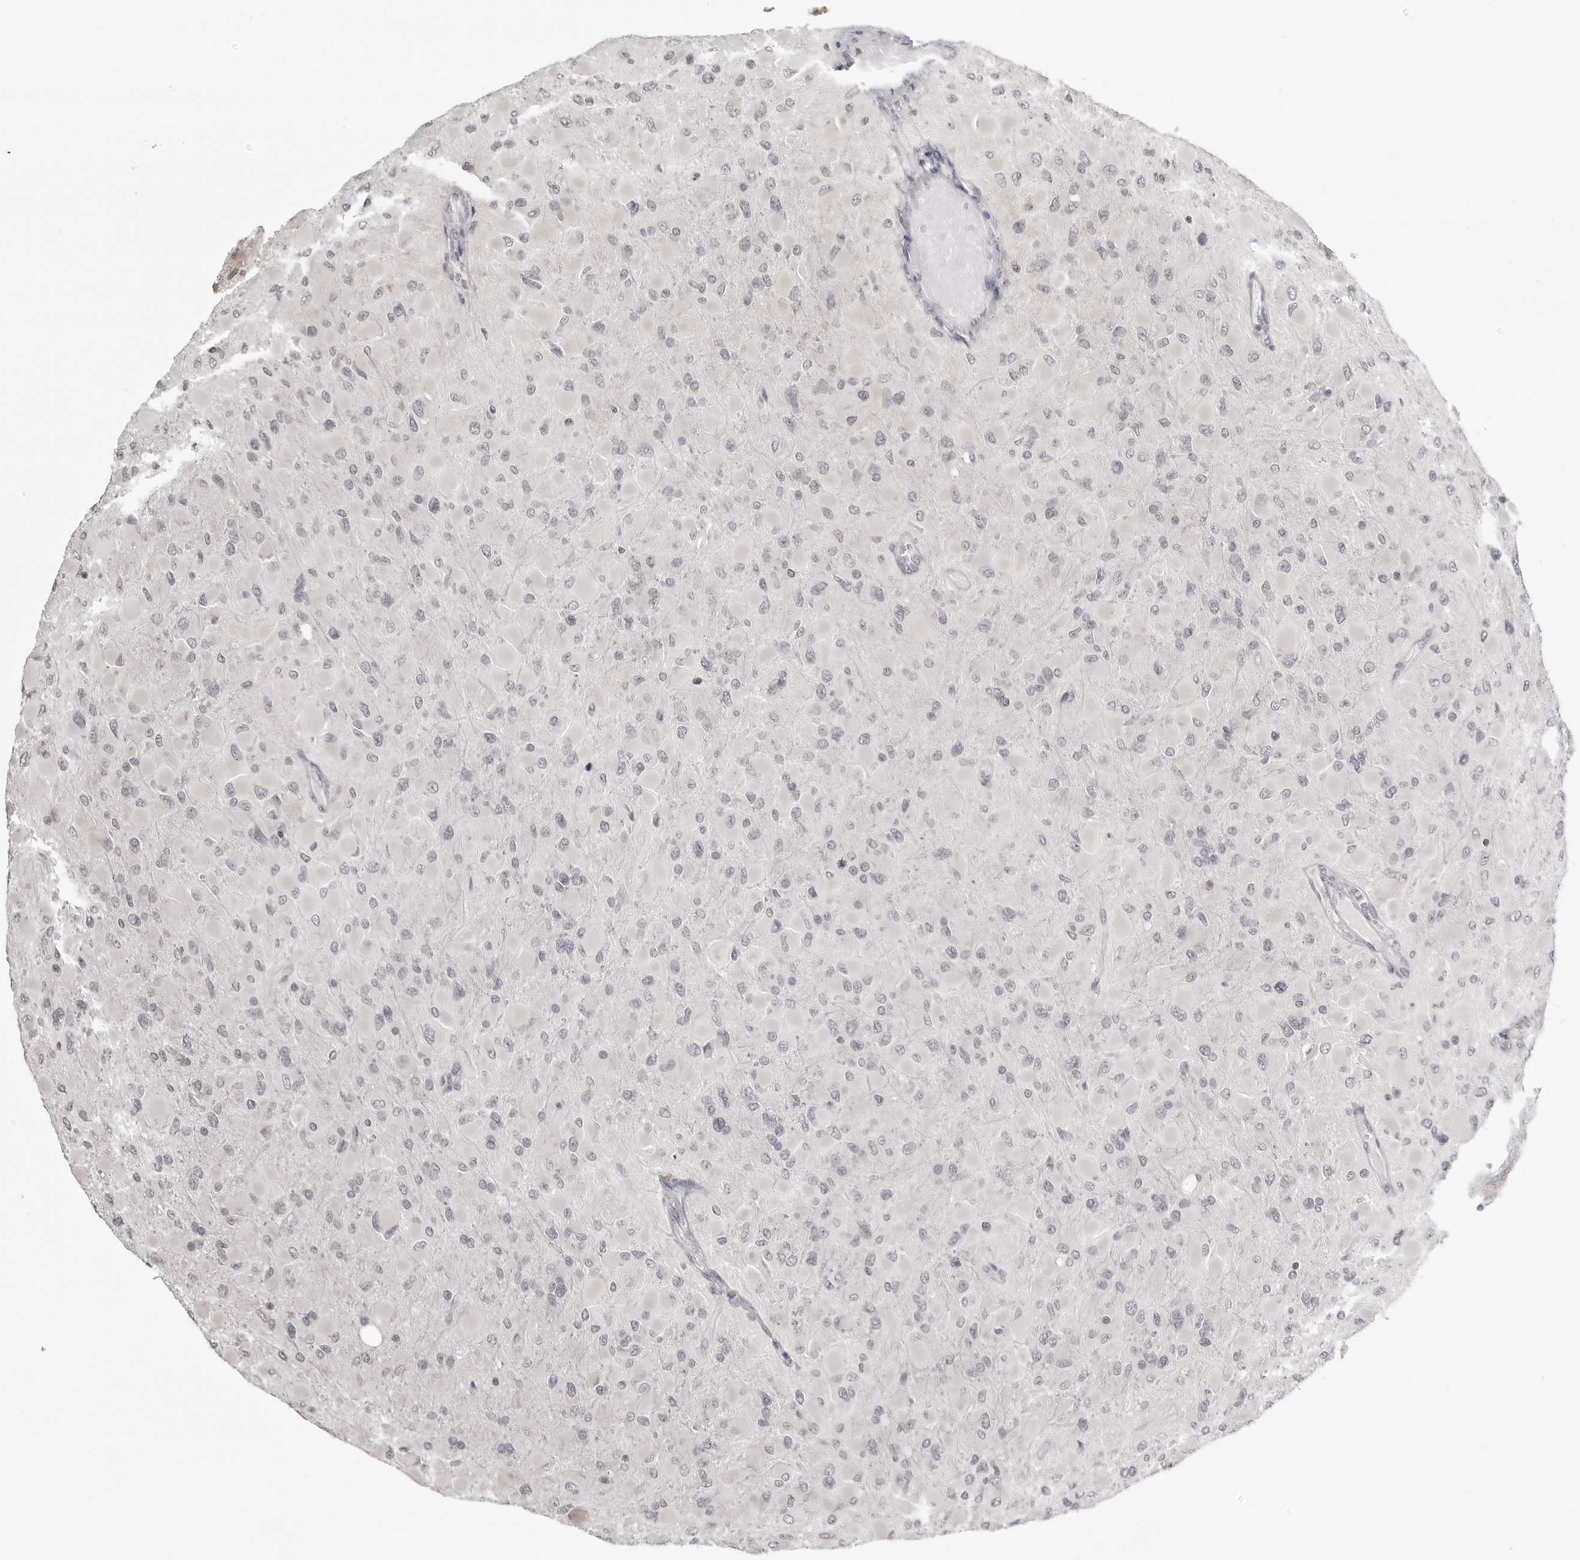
{"staining": {"intensity": "negative", "quantity": "none", "location": "none"}, "tissue": "glioma", "cell_type": "Tumor cells", "image_type": "cancer", "snomed": [{"axis": "morphology", "description": "Glioma, malignant, High grade"}, {"axis": "topography", "description": "Cerebral cortex"}], "caption": "An IHC photomicrograph of glioma is shown. There is no staining in tumor cells of glioma.", "gene": "YWHAG", "patient": {"sex": "female", "age": 36}}